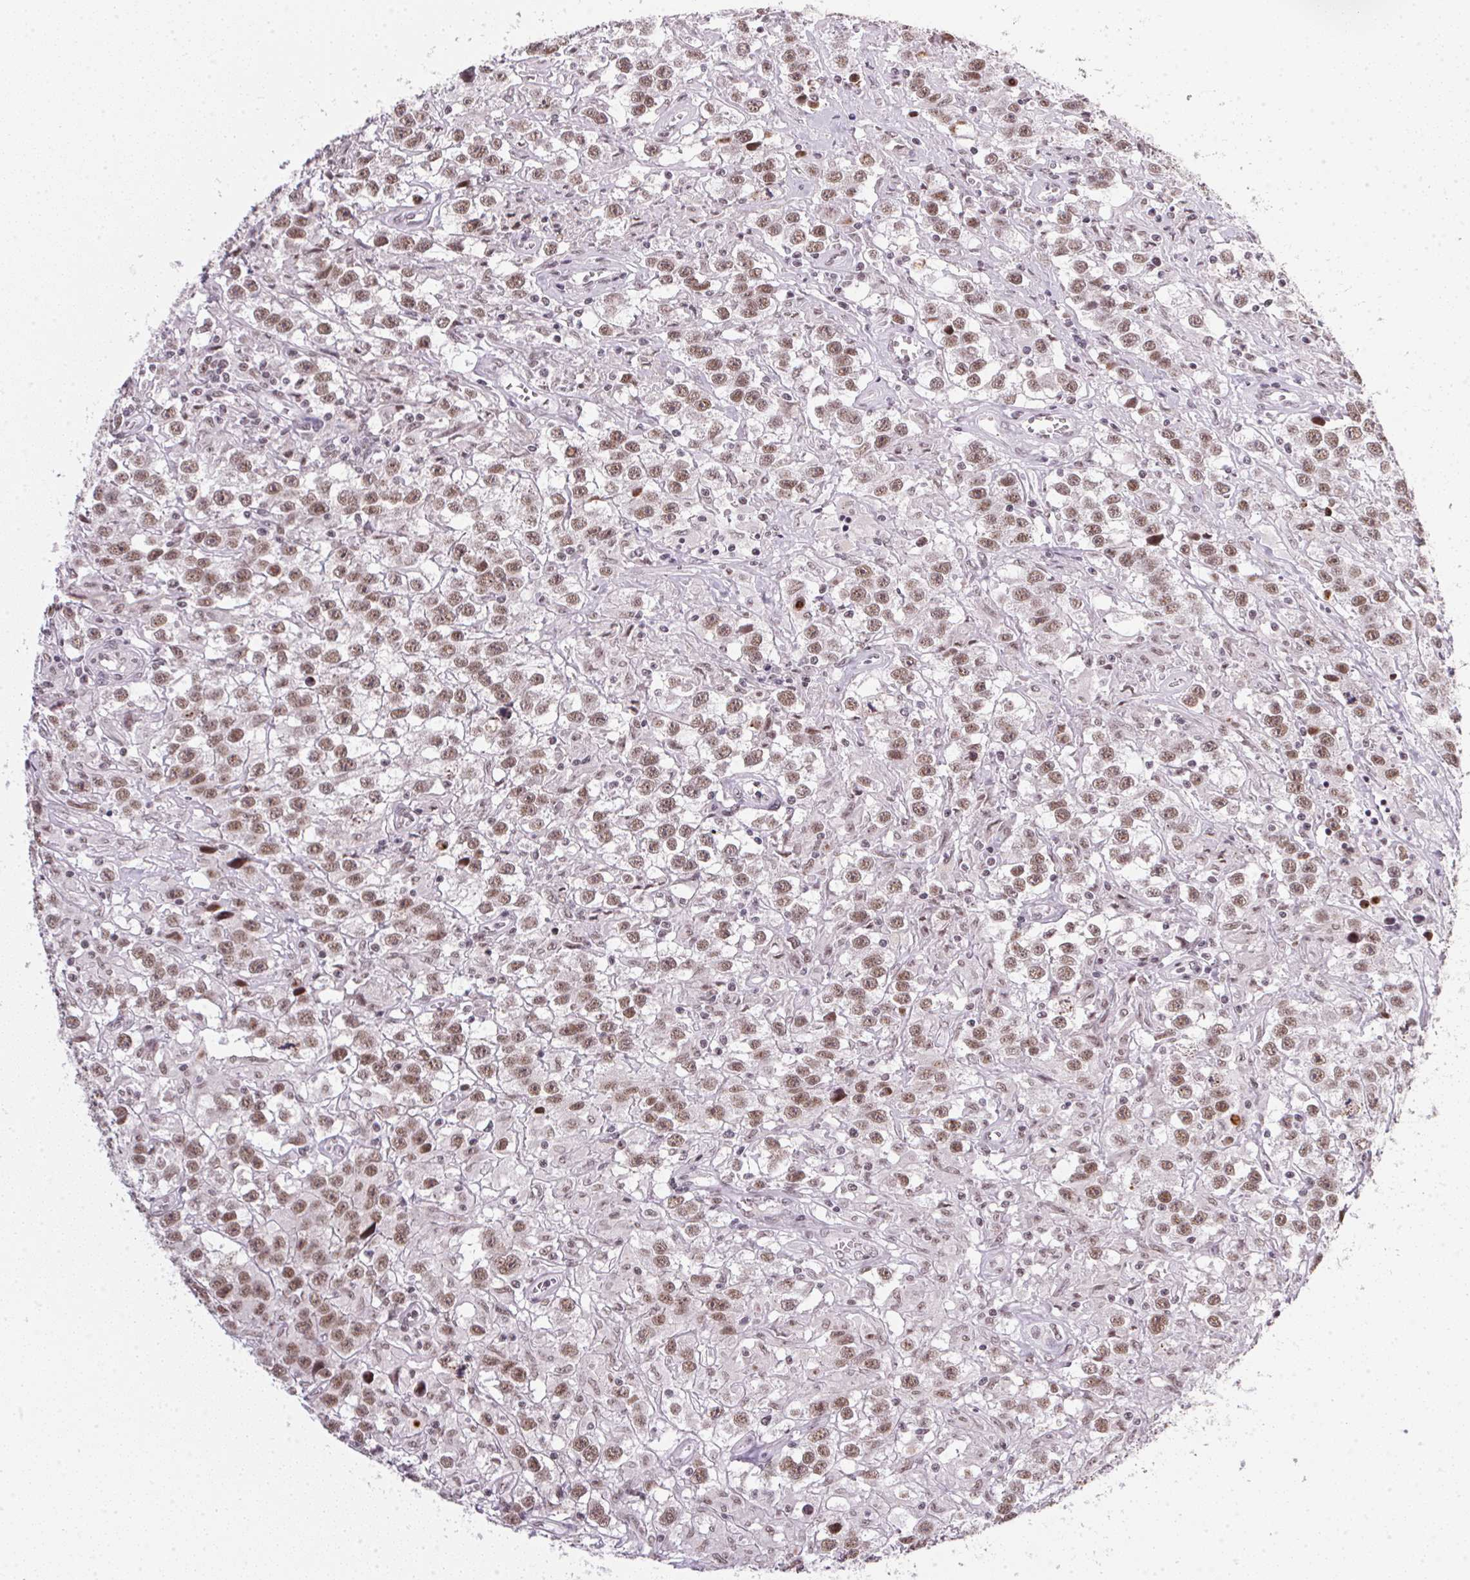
{"staining": {"intensity": "moderate", "quantity": ">75%", "location": "nuclear"}, "tissue": "testis cancer", "cell_type": "Tumor cells", "image_type": "cancer", "snomed": [{"axis": "morphology", "description": "Seminoma, NOS"}, {"axis": "topography", "description": "Testis"}], "caption": "Immunohistochemical staining of human testis seminoma shows moderate nuclear protein expression in approximately >75% of tumor cells.", "gene": "SRSF7", "patient": {"sex": "male", "age": 43}}